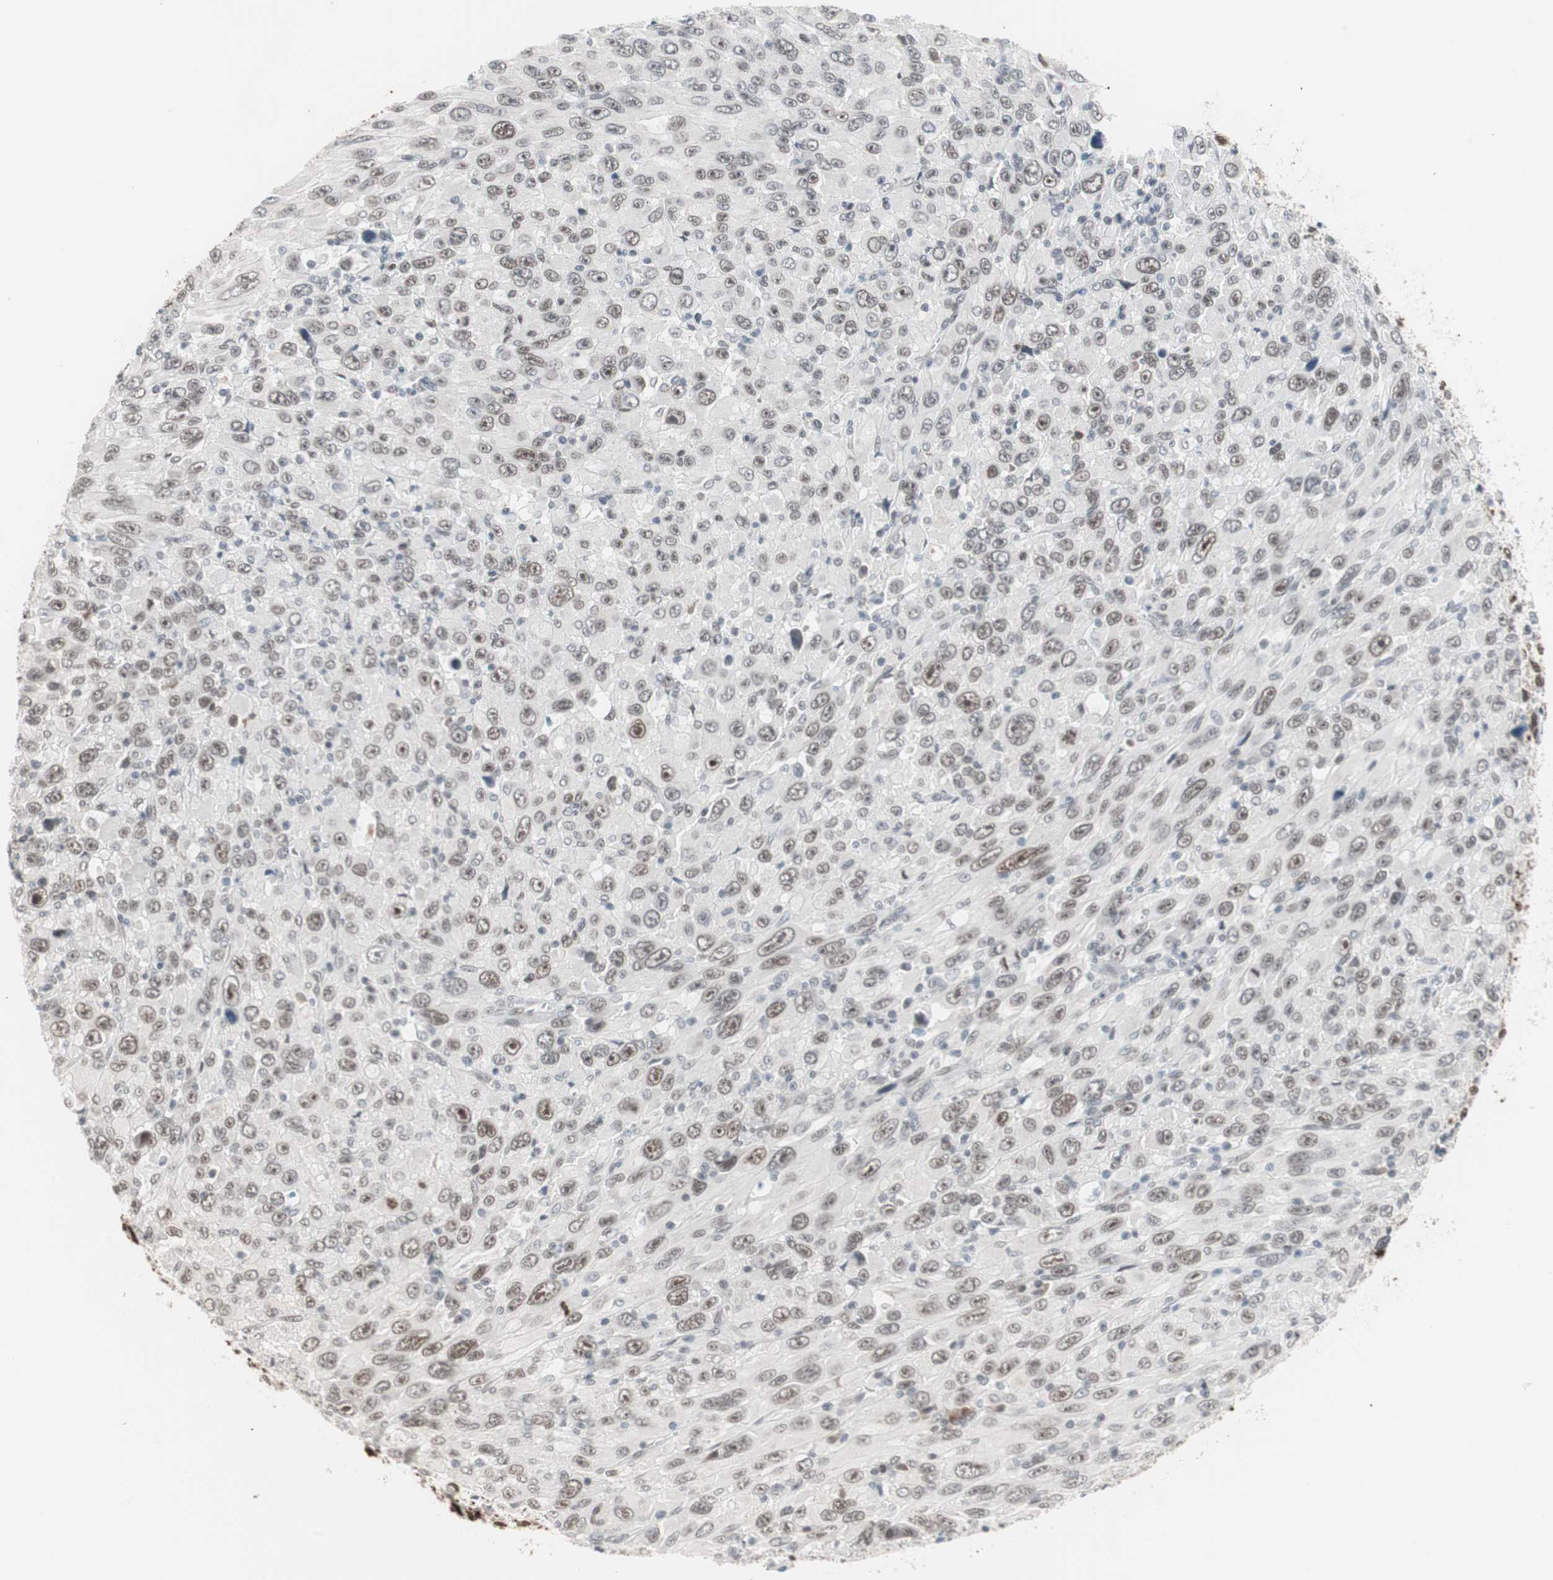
{"staining": {"intensity": "weak", "quantity": "25%-75%", "location": "nuclear"}, "tissue": "melanoma", "cell_type": "Tumor cells", "image_type": "cancer", "snomed": [{"axis": "morphology", "description": "Malignant melanoma, Metastatic site"}, {"axis": "topography", "description": "Skin"}], "caption": "Protein expression analysis of human melanoma reveals weak nuclear expression in about 25%-75% of tumor cells.", "gene": "LIG3", "patient": {"sex": "female", "age": 56}}